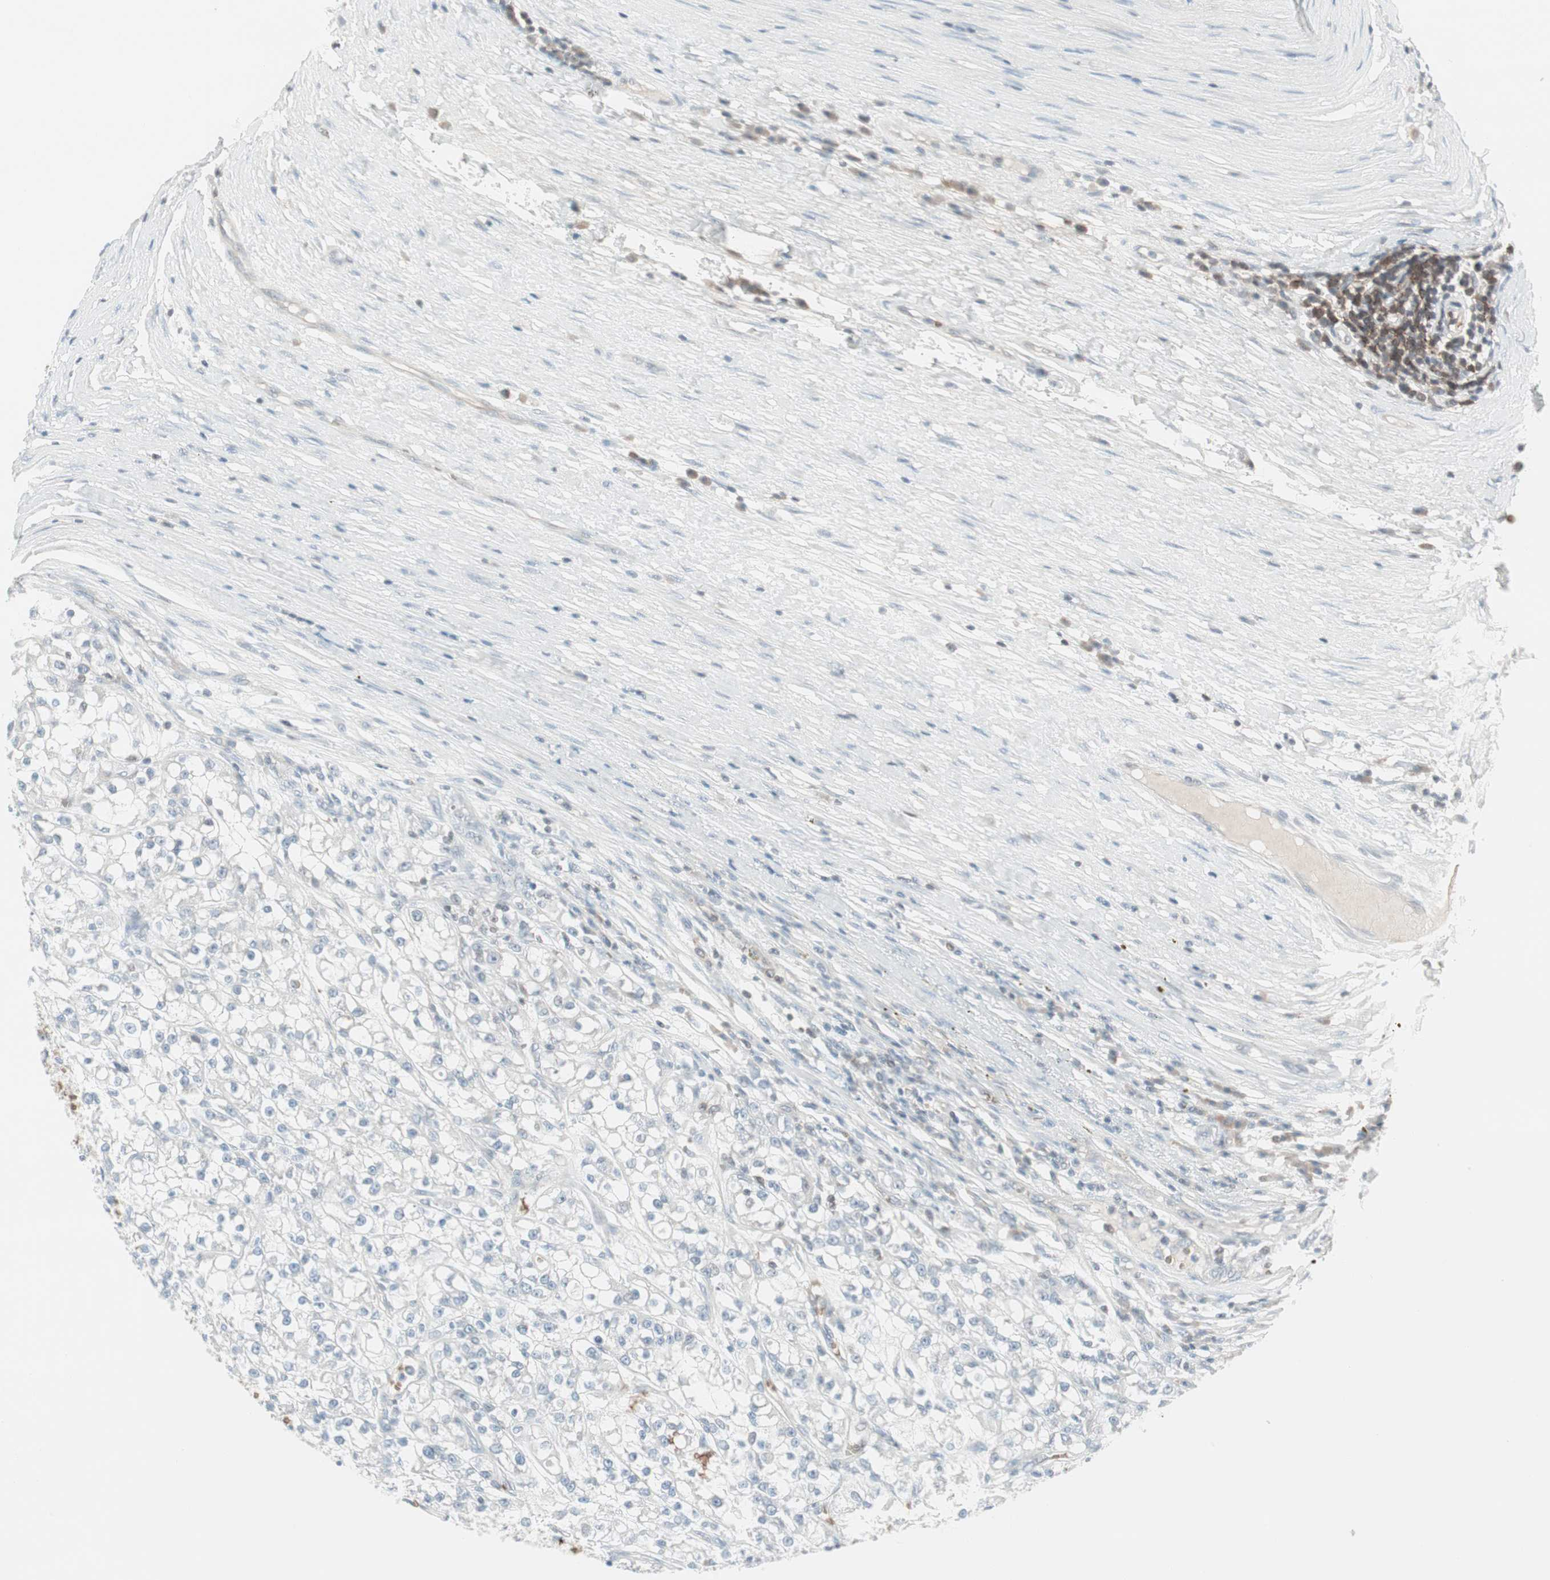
{"staining": {"intensity": "negative", "quantity": "none", "location": "none"}, "tissue": "renal cancer", "cell_type": "Tumor cells", "image_type": "cancer", "snomed": [{"axis": "morphology", "description": "Adenocarcinoma, NOS"}, {"axis": "topography", "description": "Kidney"}], "caption": "Tumor cells show no significant expression in renal cancer (adenocarcinoma). (Brightfield microscopy of DAB (3,3'-diaminobenzidine) immunohistochemistry at high magnification).", "gene": "MAP4K1", "patient": {"sex": "female", "age": 52}}